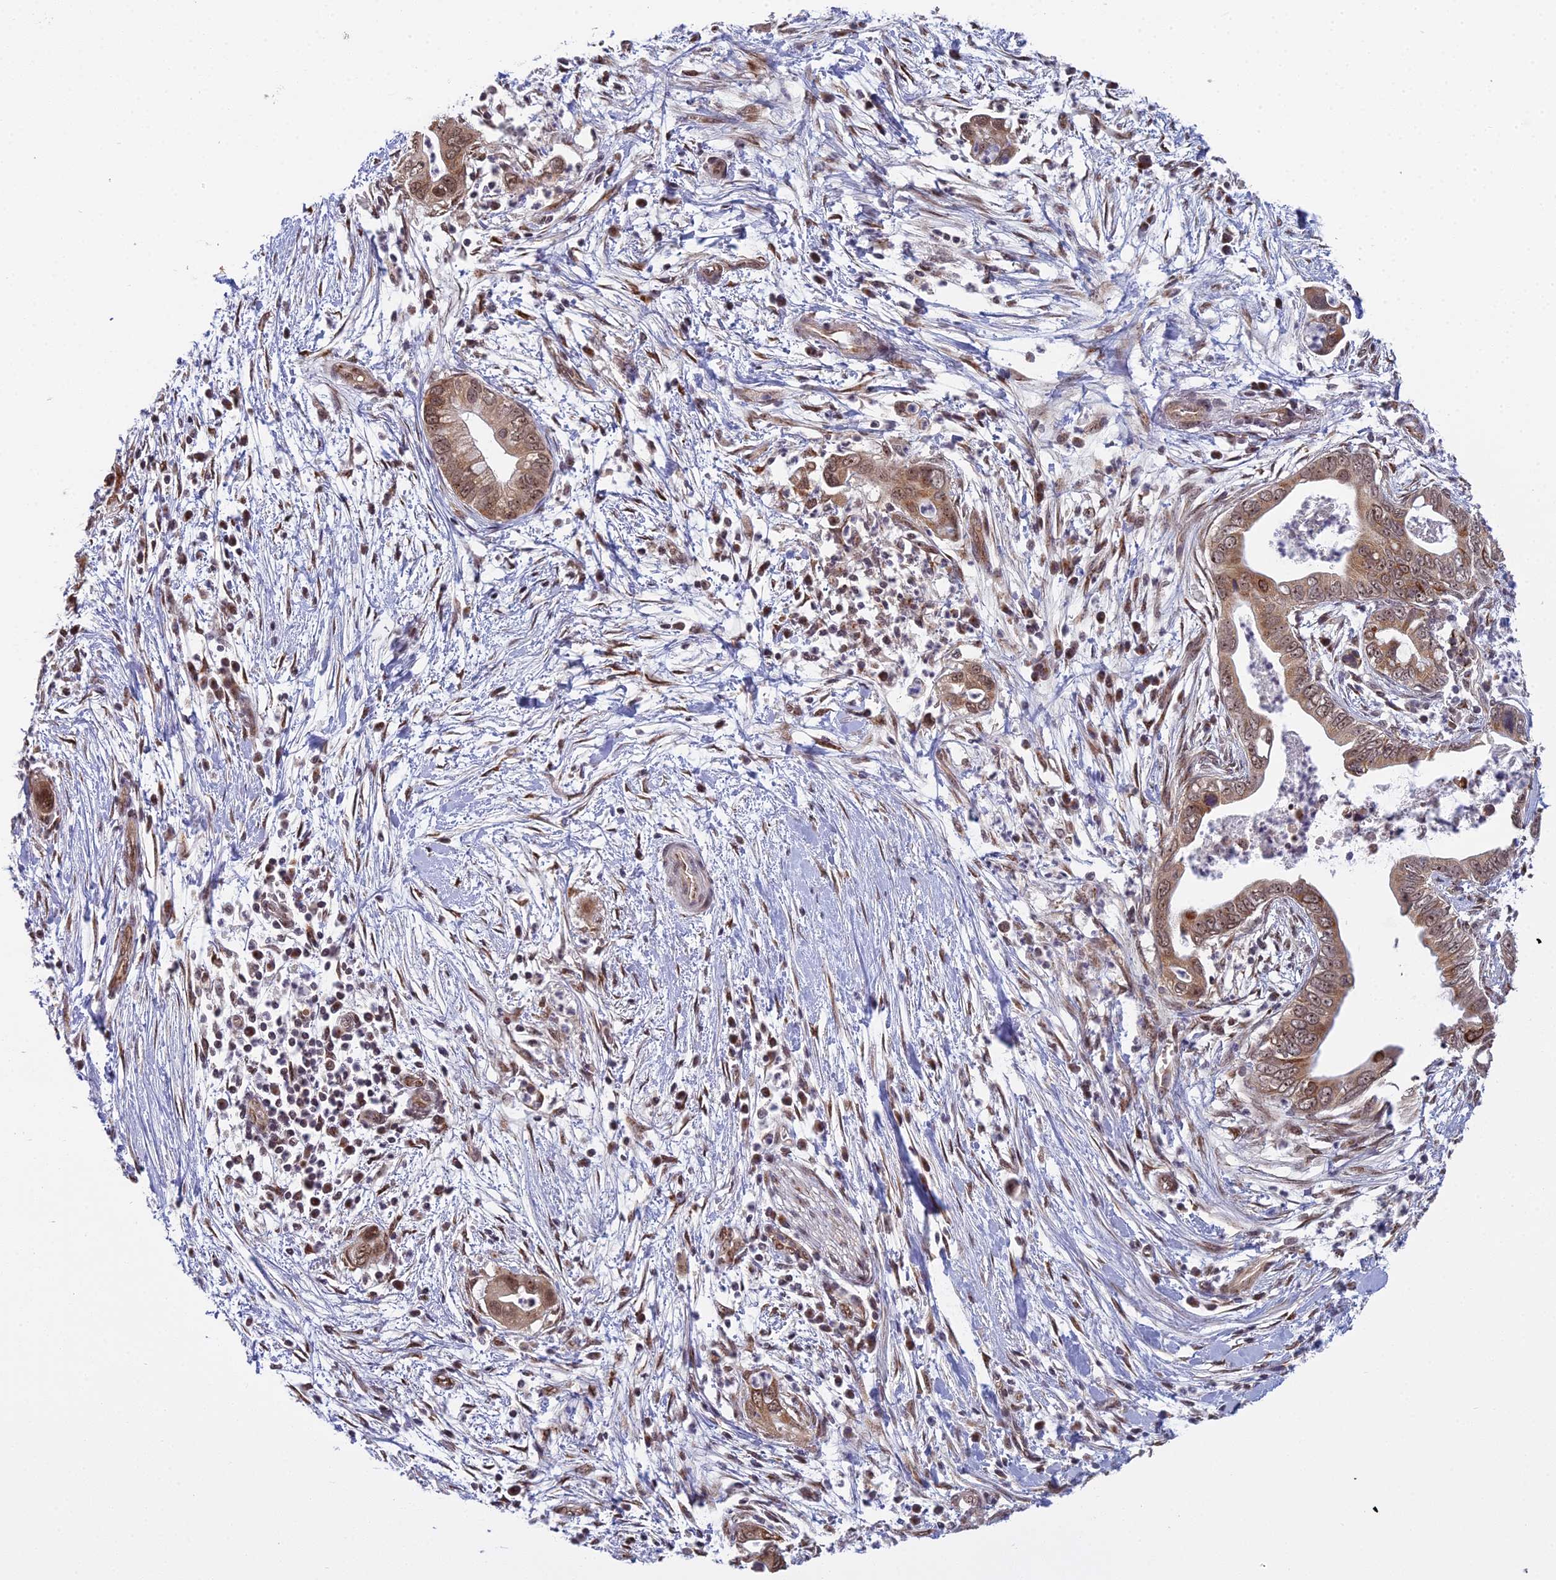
{"staining": {"intensity": "moderate", "quantity": ">75%", "location": "cytoplasmic/membranous,nuclear"}, "tissue": "pancreatic cancer", "cell_type": "Tumor cells", "image_type": "cancer", "snomed": [{"axis": "morphology", "description": "Adenocarcinoma, NOS"}, {"axis": "topography", "description": "Pancreas"}], "caption": "This micrograph reveals IHC staining of adenocarcinoma (pancreatic), with medium moderate cytoplasmic/membranous and nuclear expression in about >75% of tumor cells.", "gene": "MEOX1", "patient": {"sex": "male", "age": 75}}